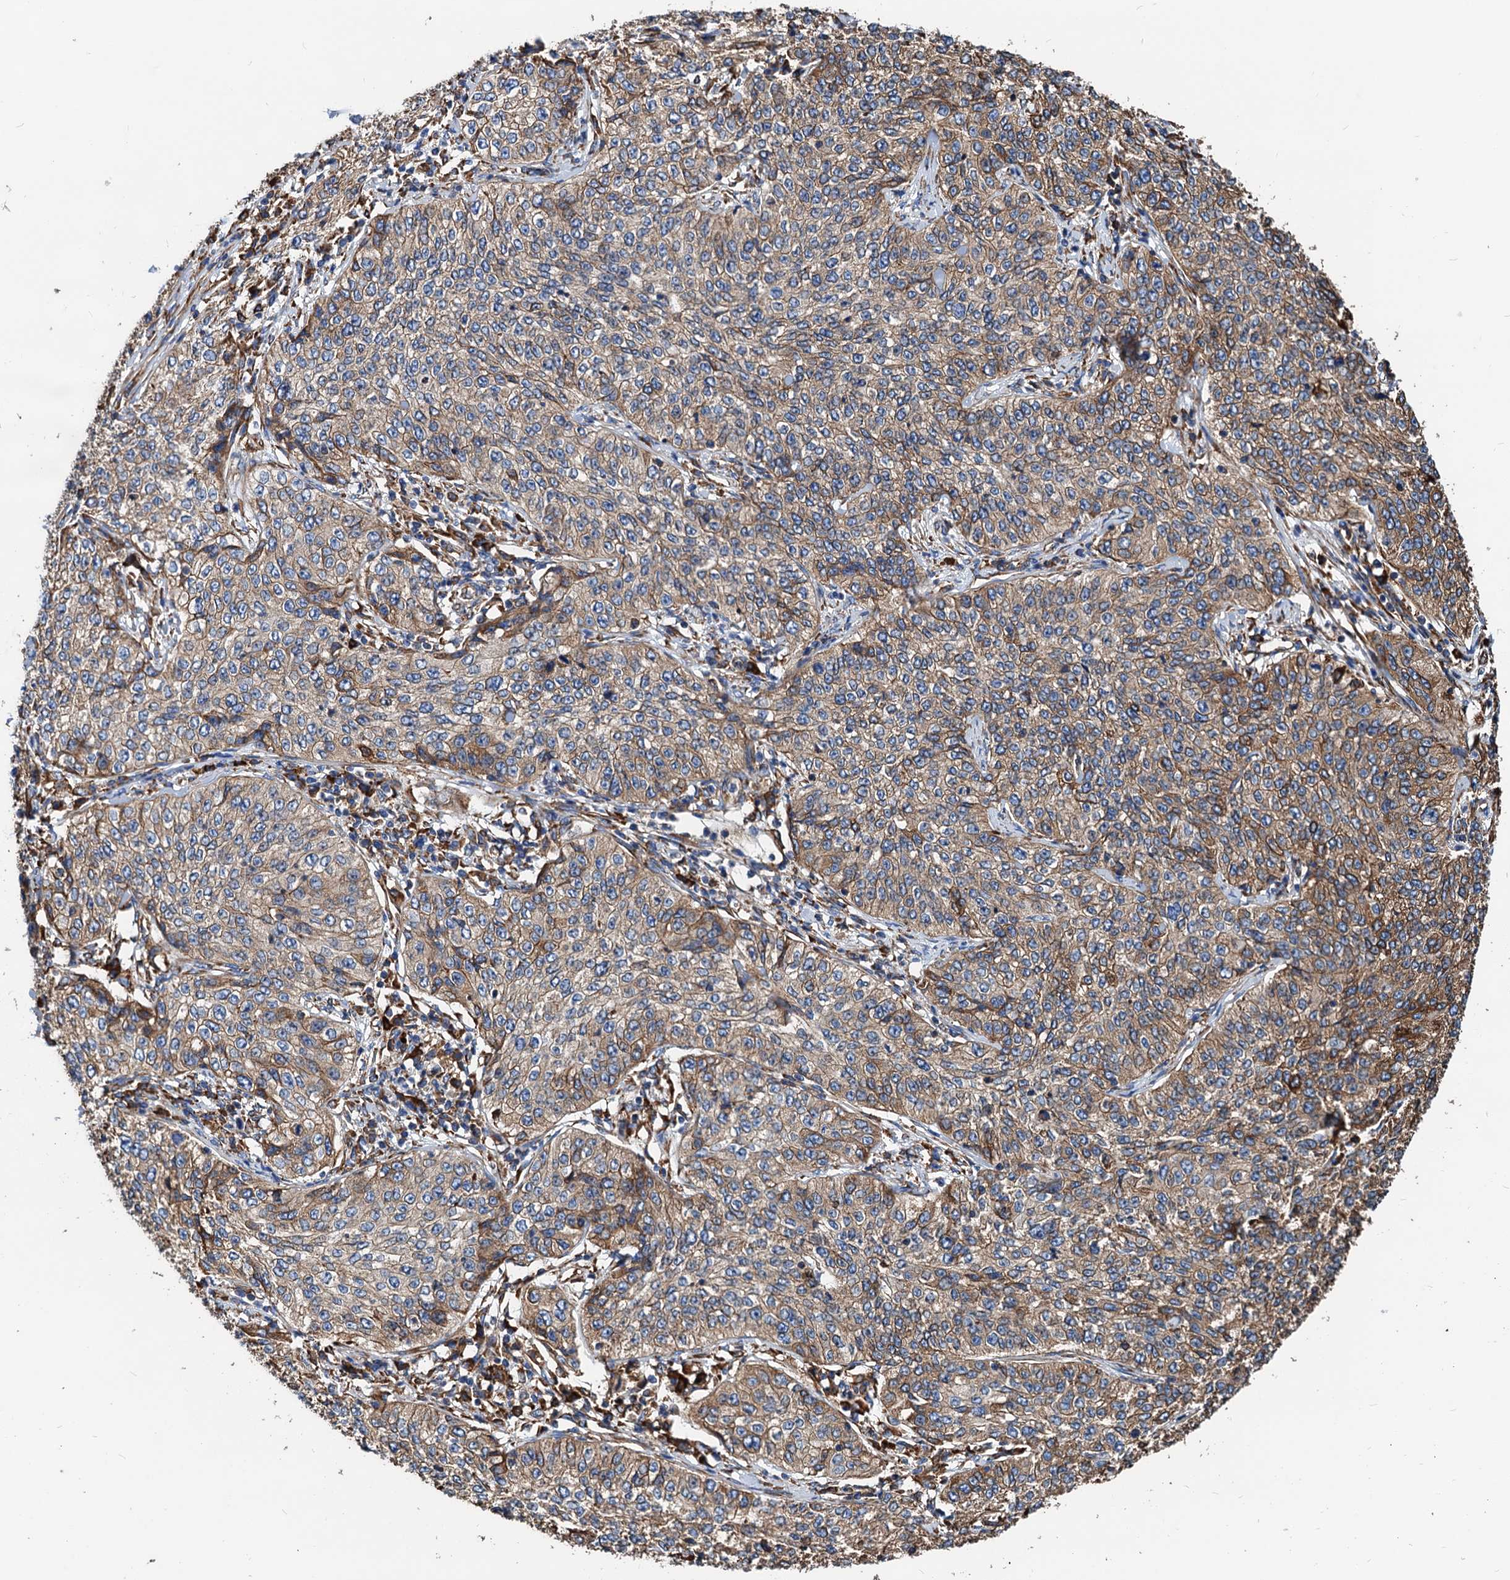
{"staining": {"intensity": "moderate", "quantity": ">75%", "location": "cytoplasmic/membranous"}, "tissue": "cervical cancer", "cell_type": "Tumor cells", "image_type": "cancer", "snomed": [{"axis": "morphology", "description": "Squamous cell carcinoma, NOS"}, {"axis": "topography", "description": "Cervix"}], "caption": "Protein positivity by immunohistochemistry displays moderate cytoplasmic/membranous expression in about >75% of tumor cells in squamous cell carcinoma (cervical). (DAB IHC with brightfield microscopy, high magnification).", "gene": "HSPA5", "patient": {"sex": "female", "age": 35}}